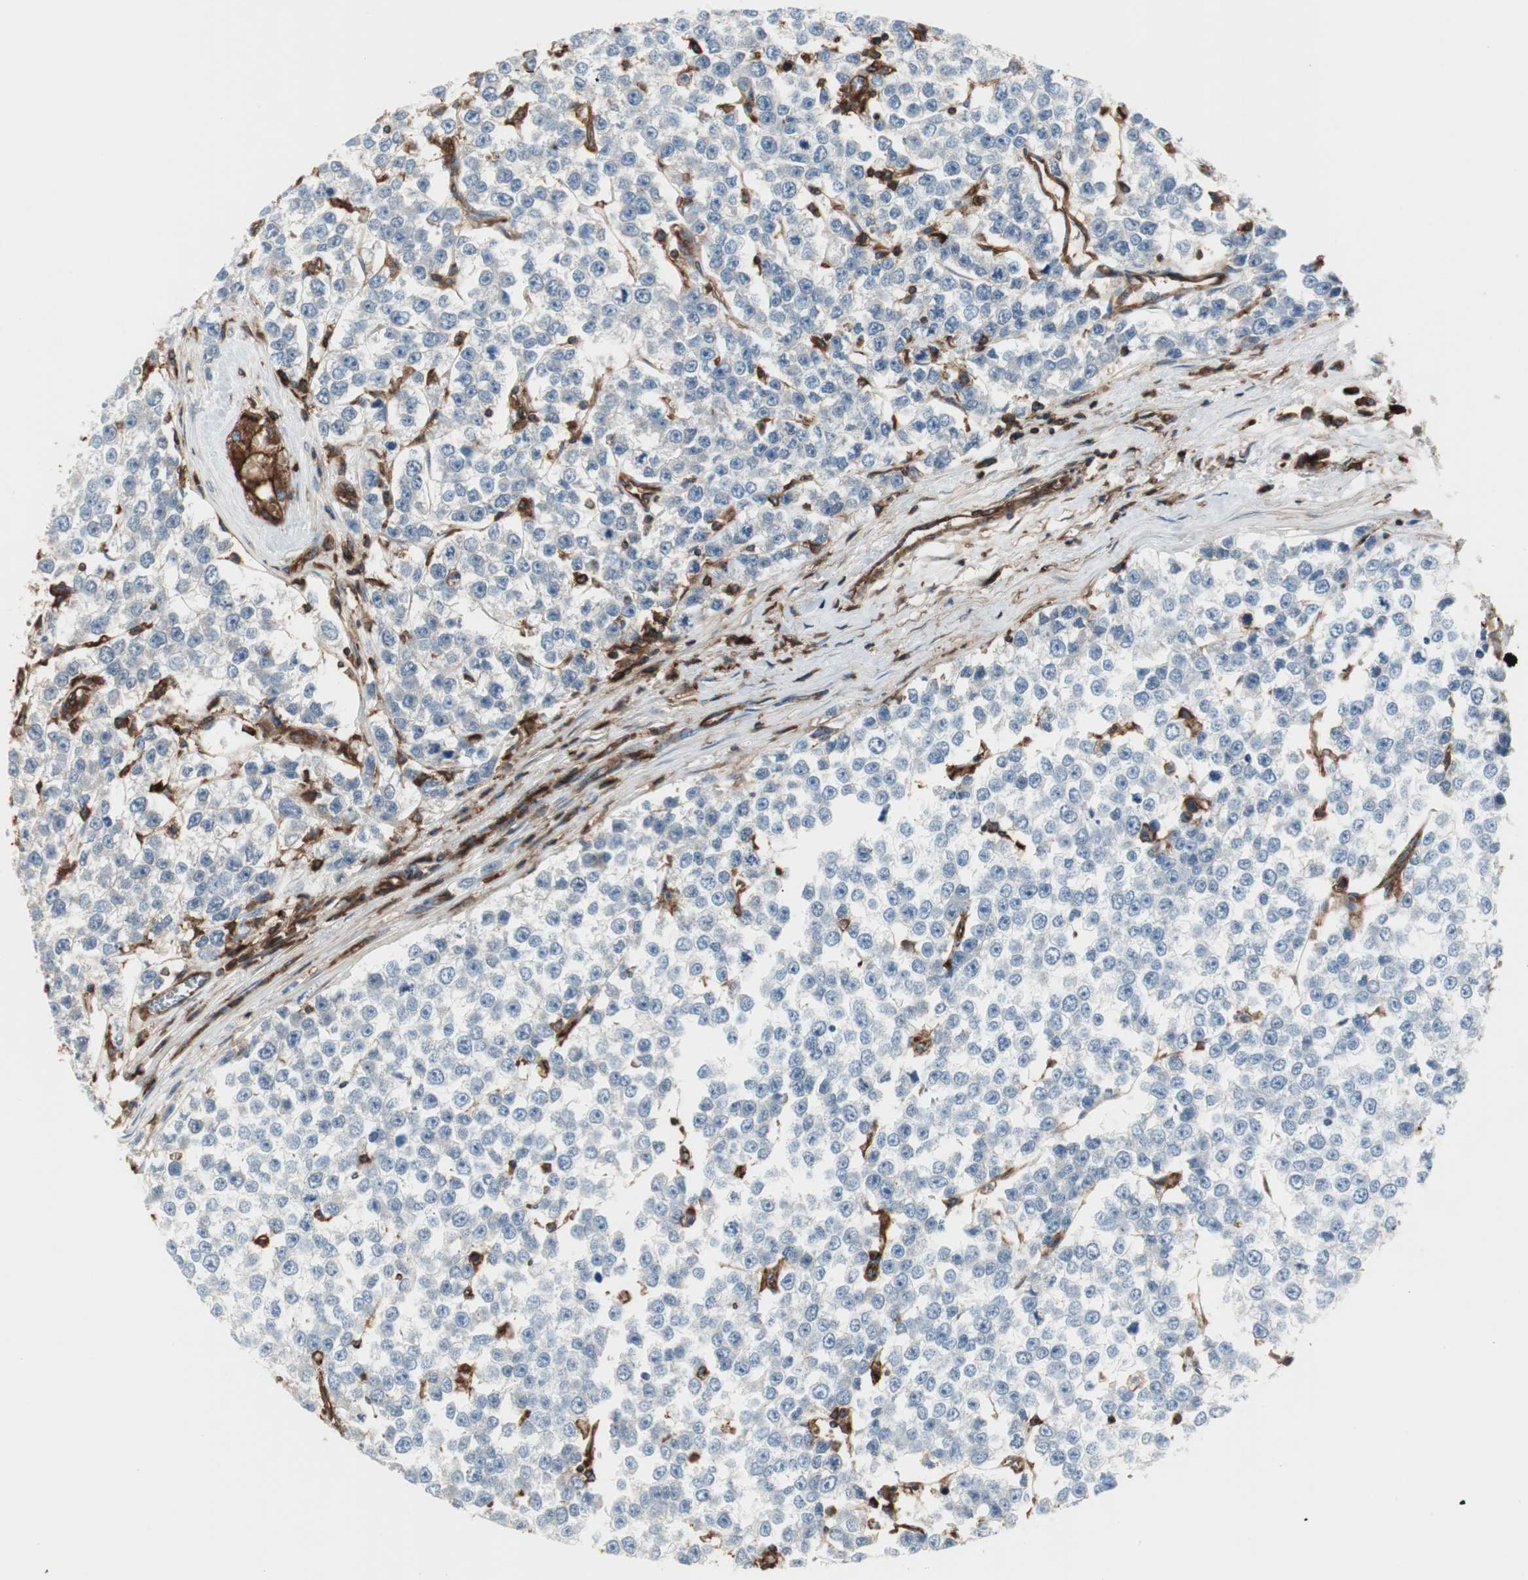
{"staining": {"intensity": "negative", "quantity": "none", "location": "none"}, "tissue": "testis cancer", "cell_type": "Tumor cells", "image_type": "cancer", "snomed": [{"axis": "morphology", "description": "Seminoma, NOS"}, {"axis": "morphology", "description": "Carcinoma, Embryonal, NOS"}, {"axis": "topography", "description": "Testis"}], "caption": "An IHC image of testis seminoma is shown. There is no staining in tumor cells of testis seminoma.", "gene": "B2M", "patient": {"sex": "male", "age": 52}}